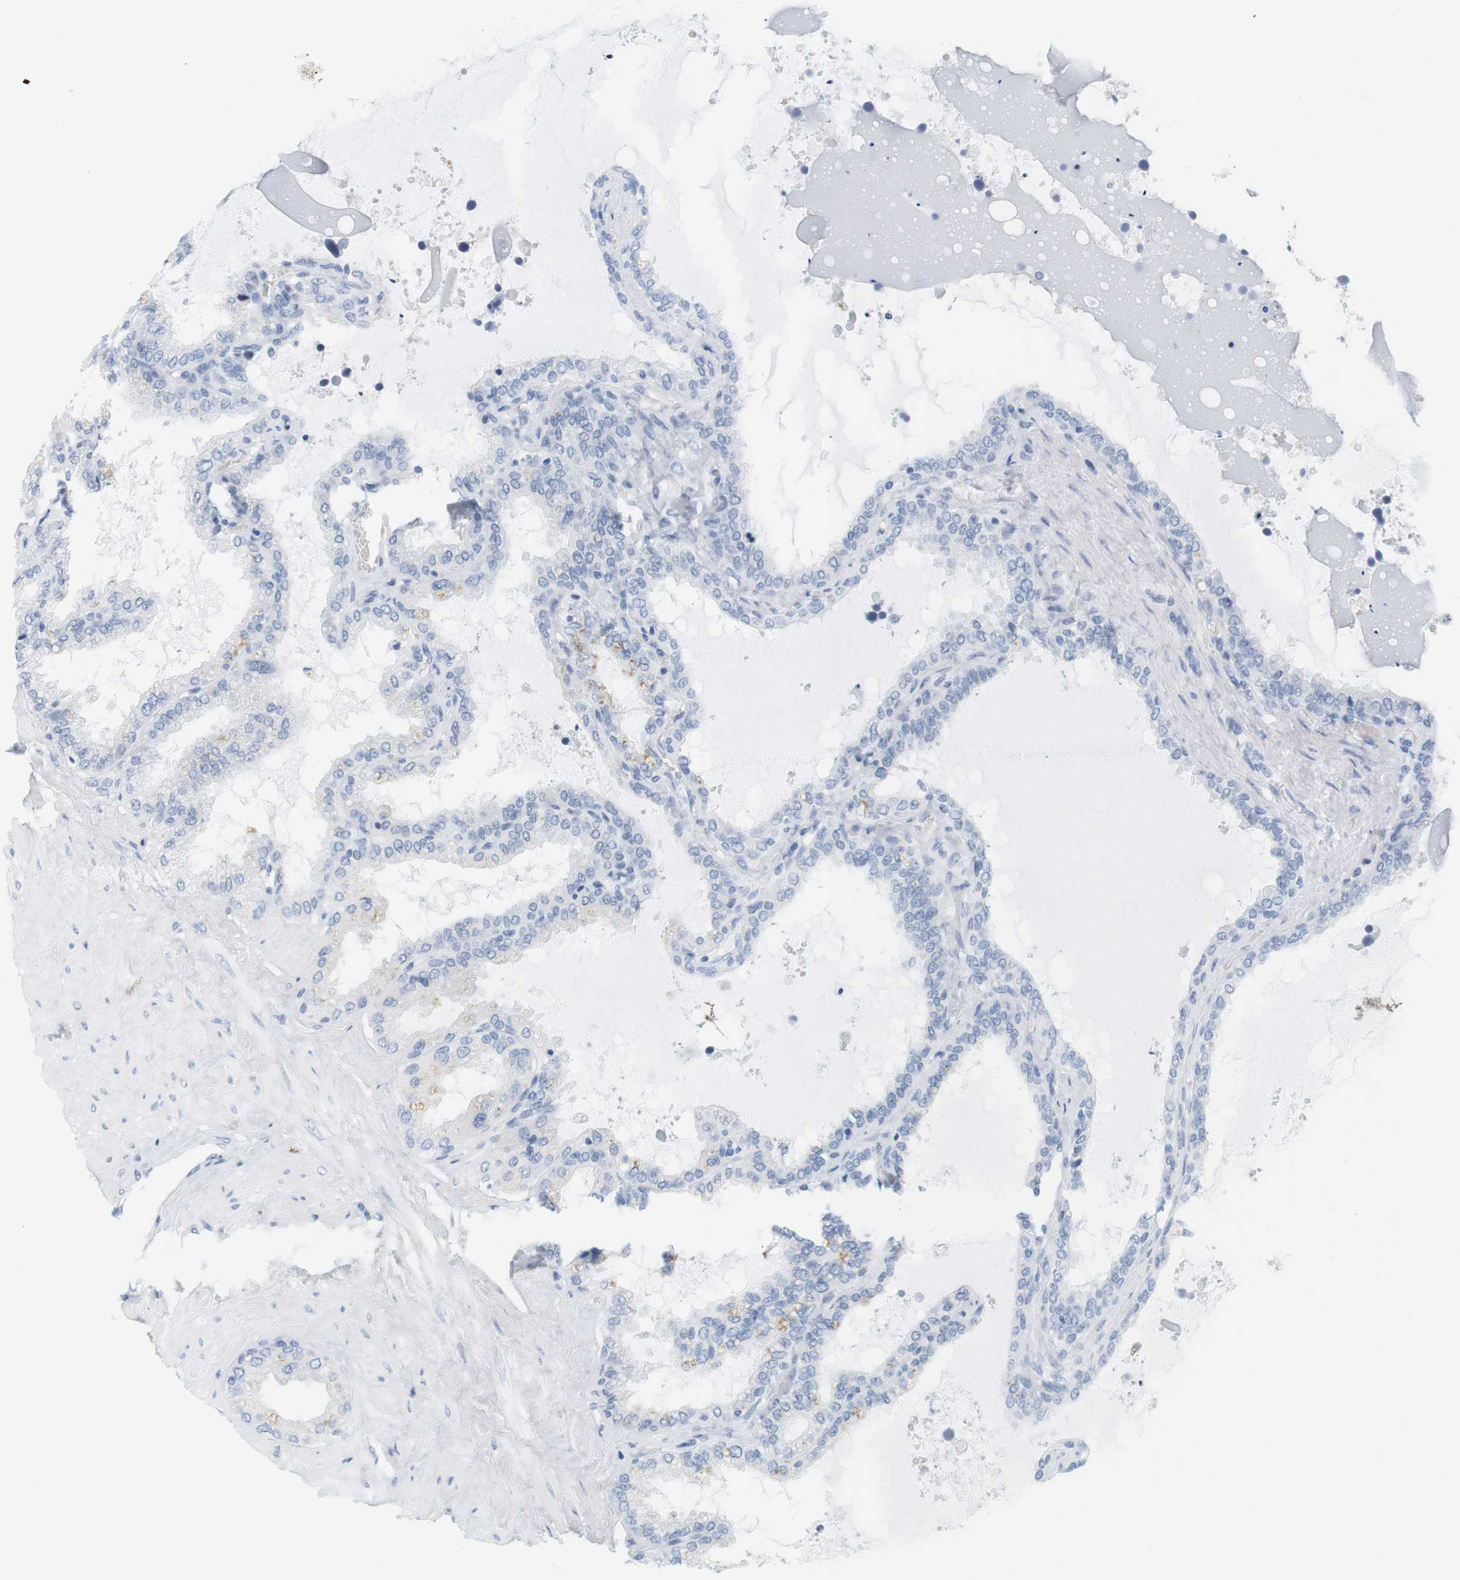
{"staining": {"intensity": "negative", "quantity": "none", "location": "none"}, "tissue": "seminal vesicle", "cell_type": "Glandular cells", "image_type": "normal", "snomed": [{"axis": "morphology", "description": "Normal tissue, NOS"}, {"axis": "topography", "description": "Seminal veicle"}], "caption": "IHC of unremarkable seminal vesicle shows no staining in glandular cells.", "gene": "OPRM1", "patient": {"sex": "male", "age": 46}}